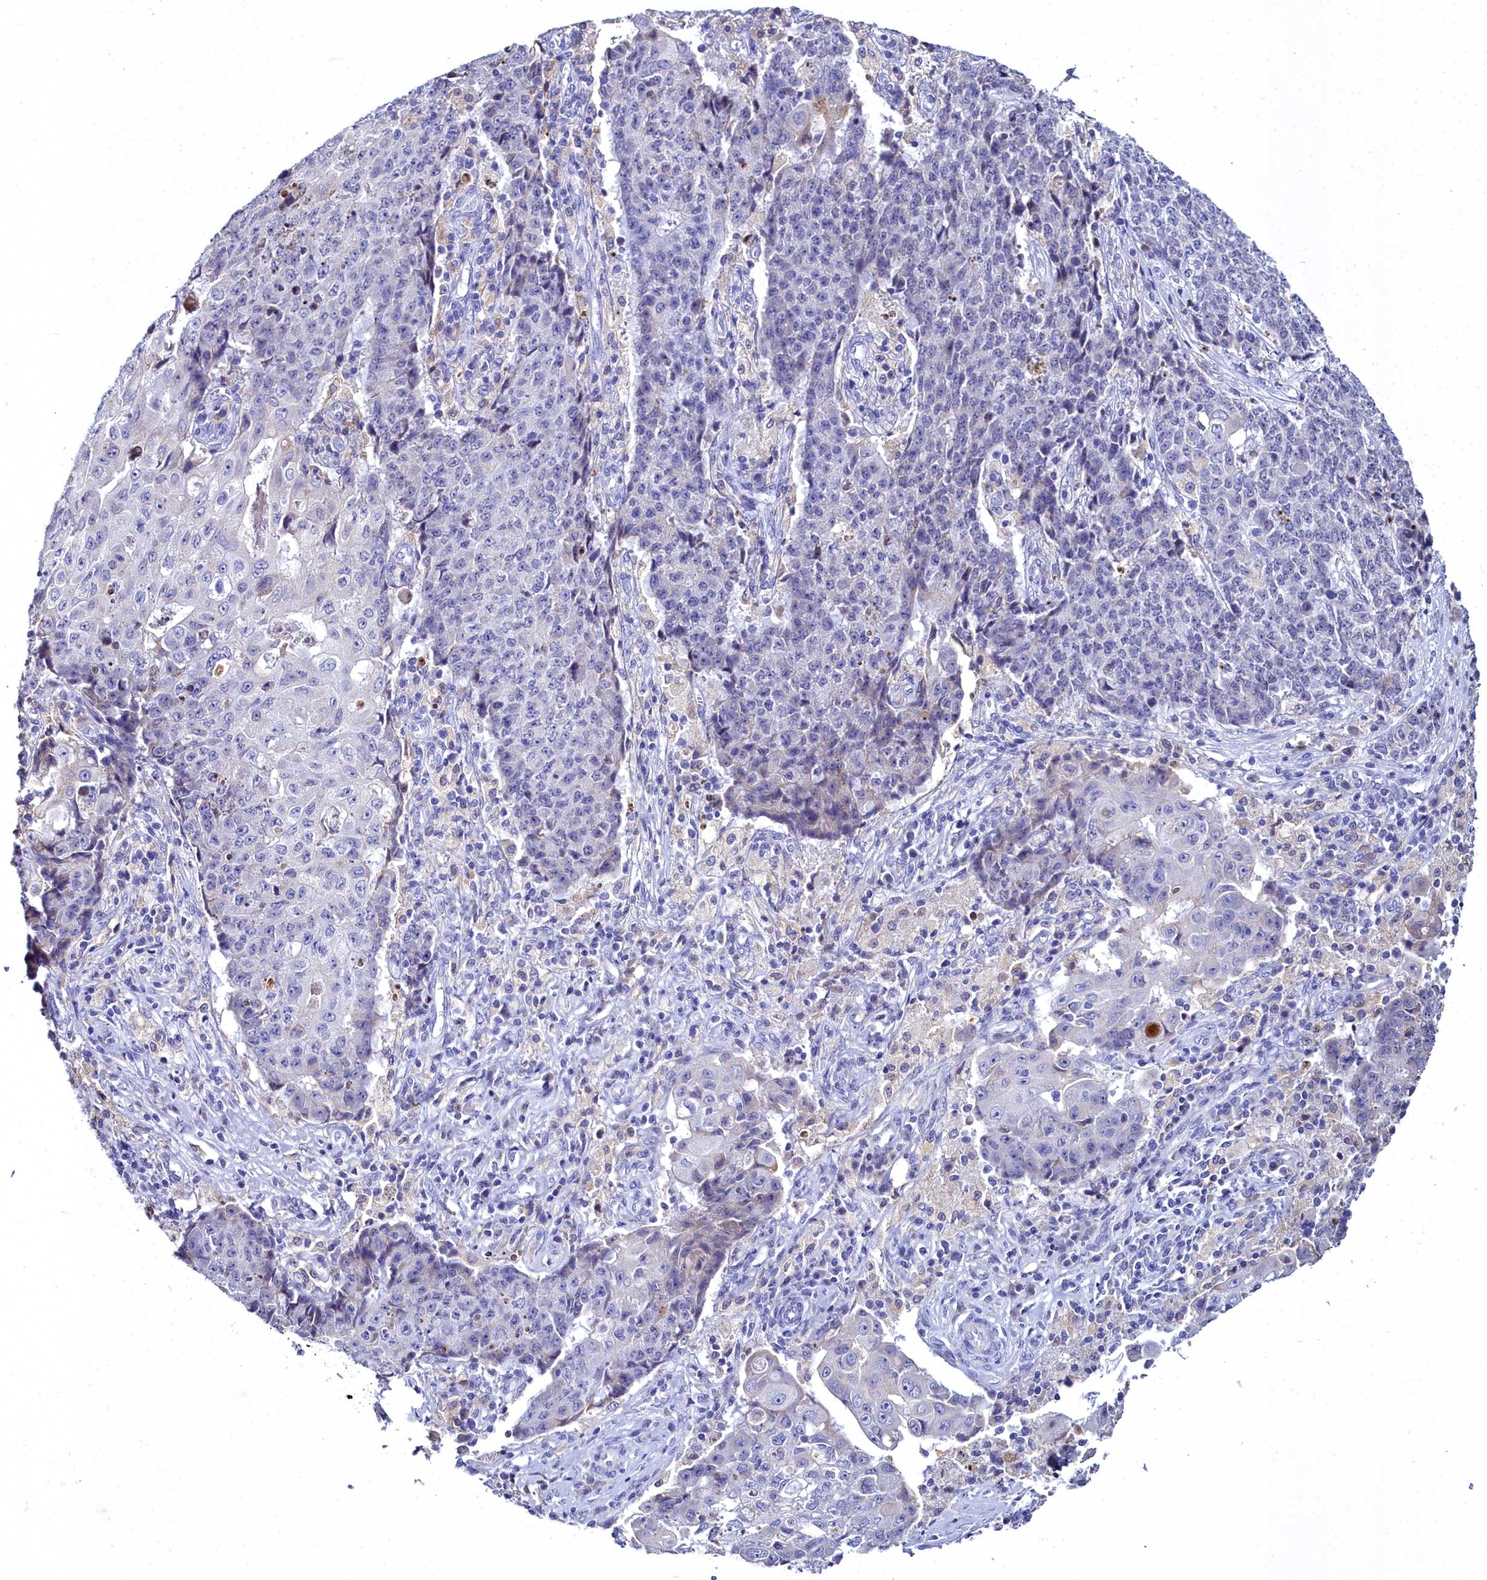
{"staining": {"intensity": "negative", "quantity": "none", "location": "none"}, "tissue": "ovarian cancer", "cell_type": "Tumor cells", "image_type": "cancer", "snomed": [{"axis": "morphology", "description": "Carcinoma, endometroid"}, {"axis": "topography", "description": "Ovary"}], "caption": "Histopathology image shows no significant protein expression in tumor cells of ovarian endometroid carcinoma.", "gene": "ELAPOR2", "patient": {"sex": "female", "age": 42}}